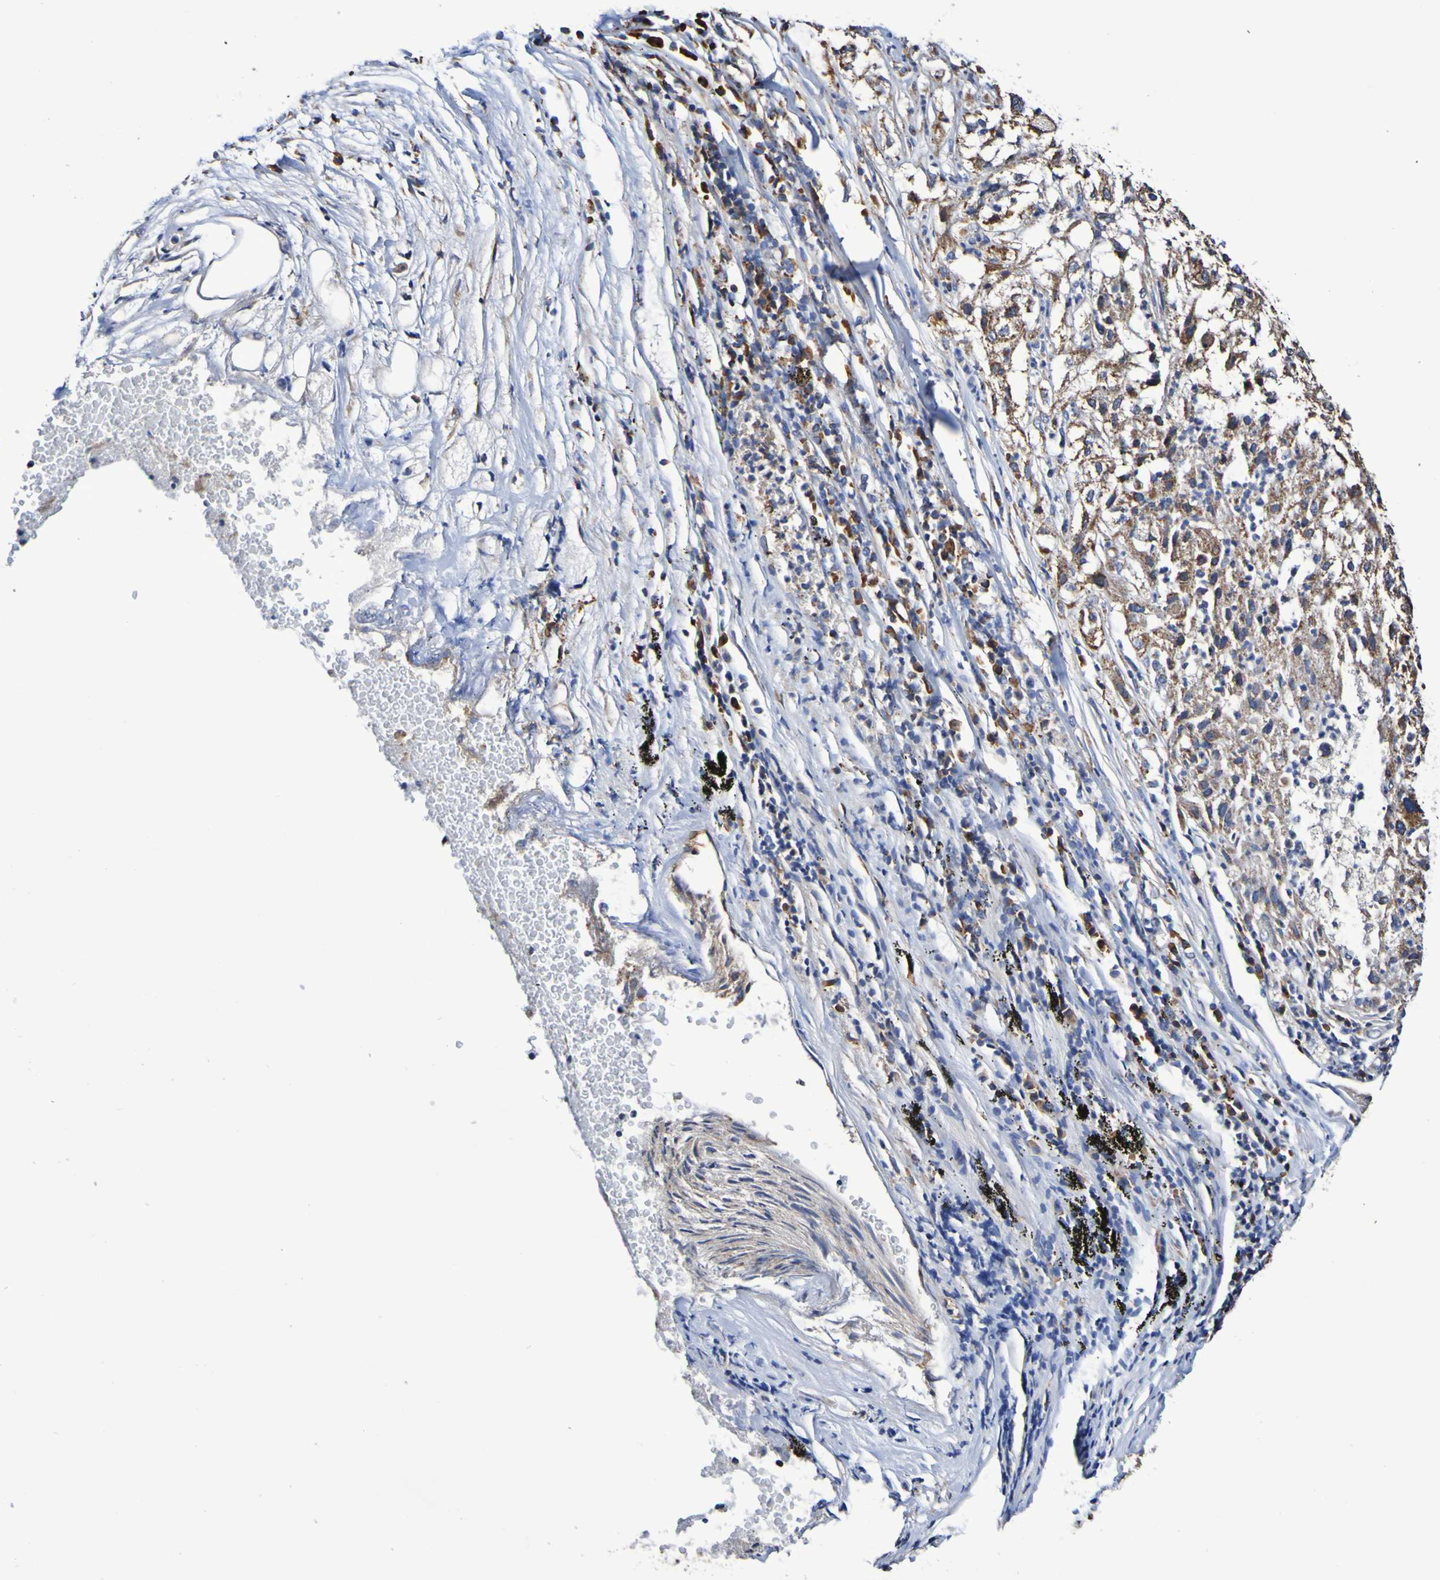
{"staining": {"intensity": "moderate", "quantity": ">75%", "location": "cytoplasmic/membranous"}, "tissue": "lung cancer", "cell_type": "Tumor cells", "image_type": "cancer", "snomed": [{"axis": "morphology", "description": "Inflammation, NOS"}, {"axis": "morphology", "description": "Squamous cell carcinoma, NOS"}, {"axis": "topography", "description": "Lymph node"}, {"axis": "topography", "description": "Soft tissue"}, {"axis": "topography", "description": "Lung"}], "caption": "Moderate cytoplasmic/membranous protein staining is present in about >75% of tumor cells in squamous cell carcinoma (lung). (DAB IHC, brown staining for protein, blue staining for nuclei).", "gene": "IL18R1", "patient": {"sex": "male", "age": 66}}